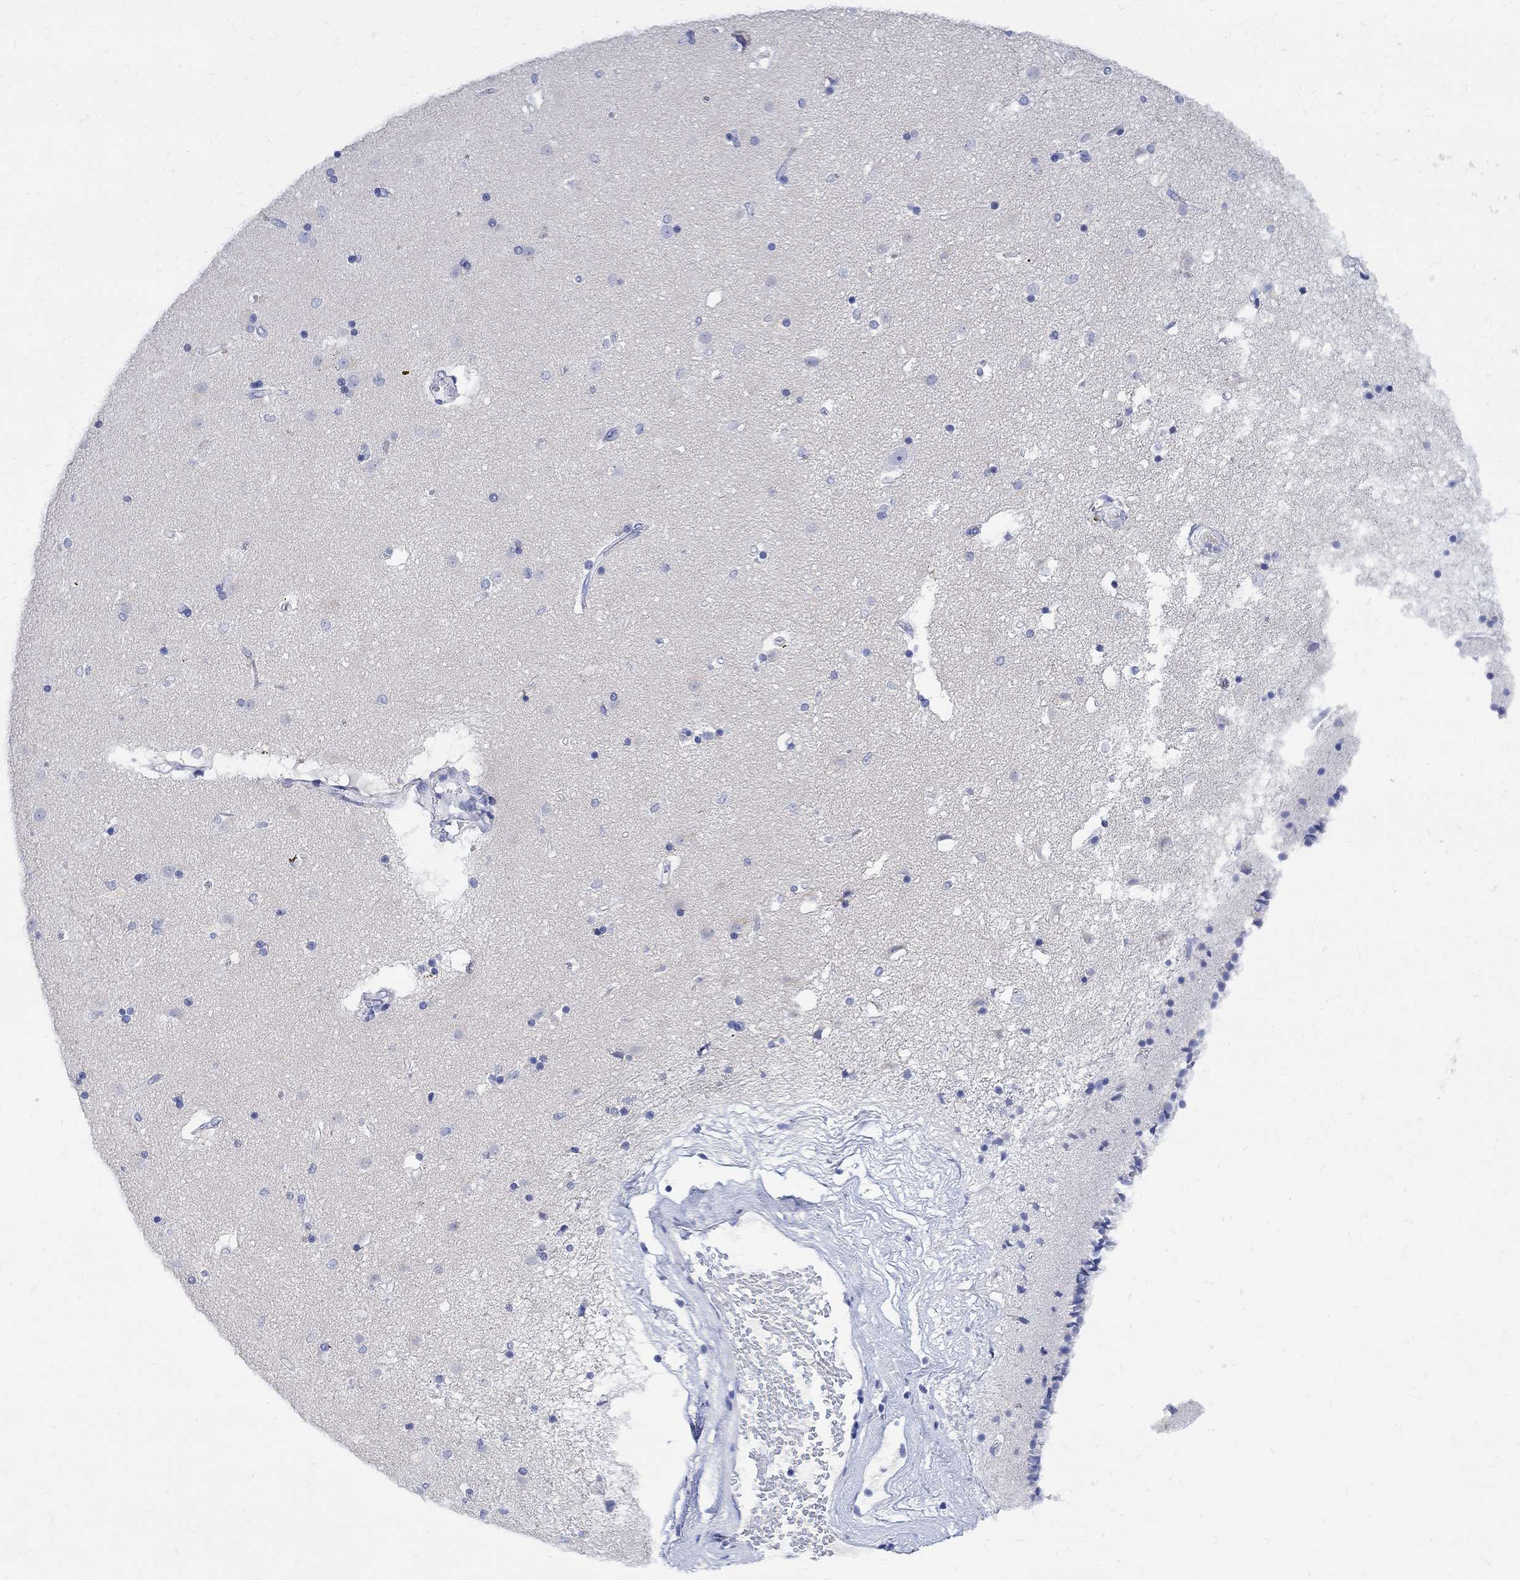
{"staining": {"intensity": "negative", "quantity": "none", "location": "none"}, "tissue": "caudate", "cell_type": "Glial cells", "image_type": "normal", "snomed": [{"axis": "morphology", "description": "Normal tissue, NOS"}, {"axis": "topography", "description": "Lateral ventricle wall"}], "caption": "DAB (3,3'-diaminobenzidine) immunohistochemical staining of unremarkable caudate demonstrates no significant staining in glial cells. (Brightfield microscopy of DAB immunohistochemistry (IHC) at high magnification).", "gene": "MYL1", "patient": {"sex": "female", "age": 71}}